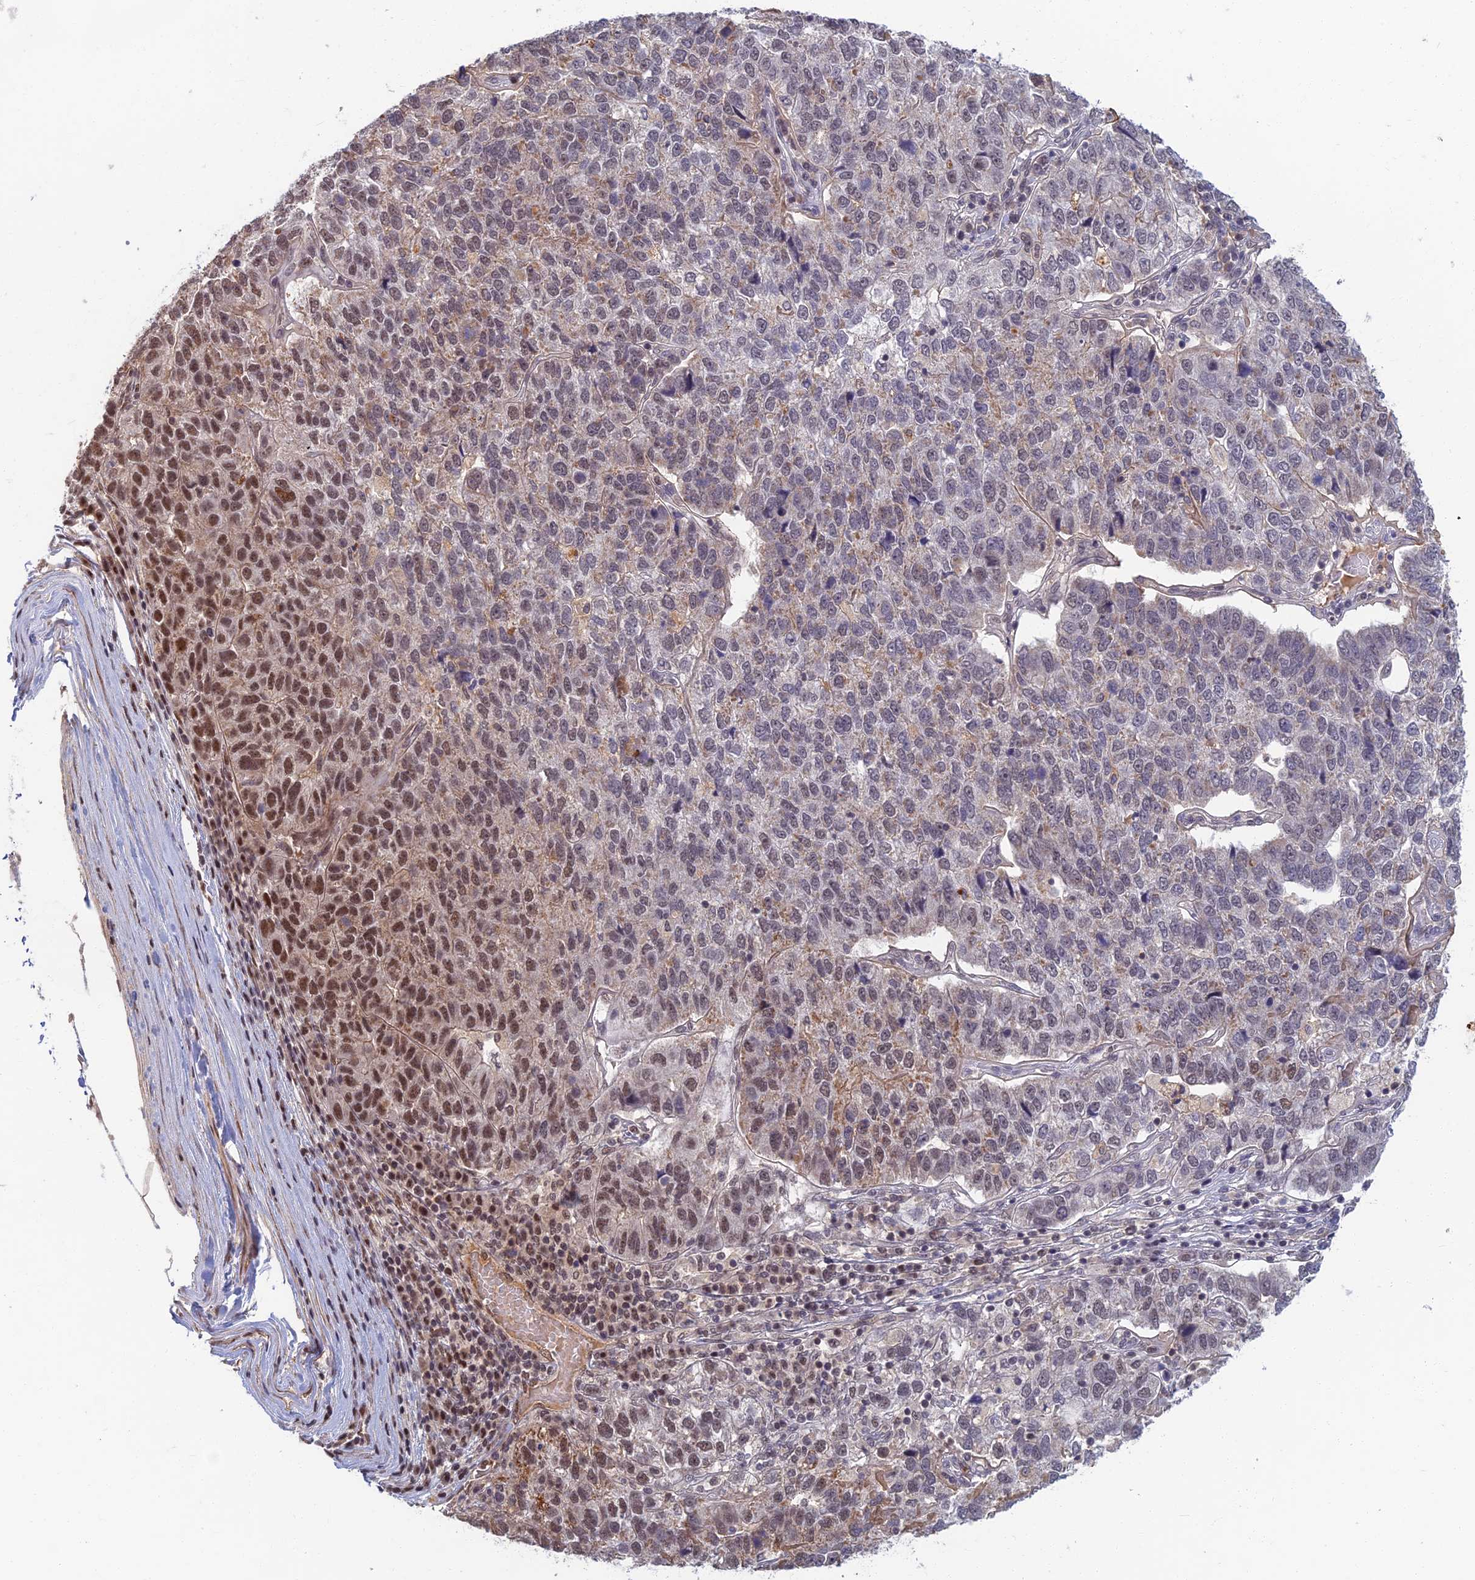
{"staining": {"intensity": "moderate", "quantity": "<25%", "location": "nuclear"}, "tissue": "pancreatic cancer", "cell_type": "Tumor cells", "image_type": "cancer", "snomed": [{"axis": "morphology", "description": "Adenocarcinoma, NOS"}, {"axis": "topography", "description": "Pancreas"}], "caption": "Human pancreatic cancer stained with a protein marker shows moderate staining in tumor cells.", "gene": "TCEA2", "patient": {"sex": "female", "age": 61}}